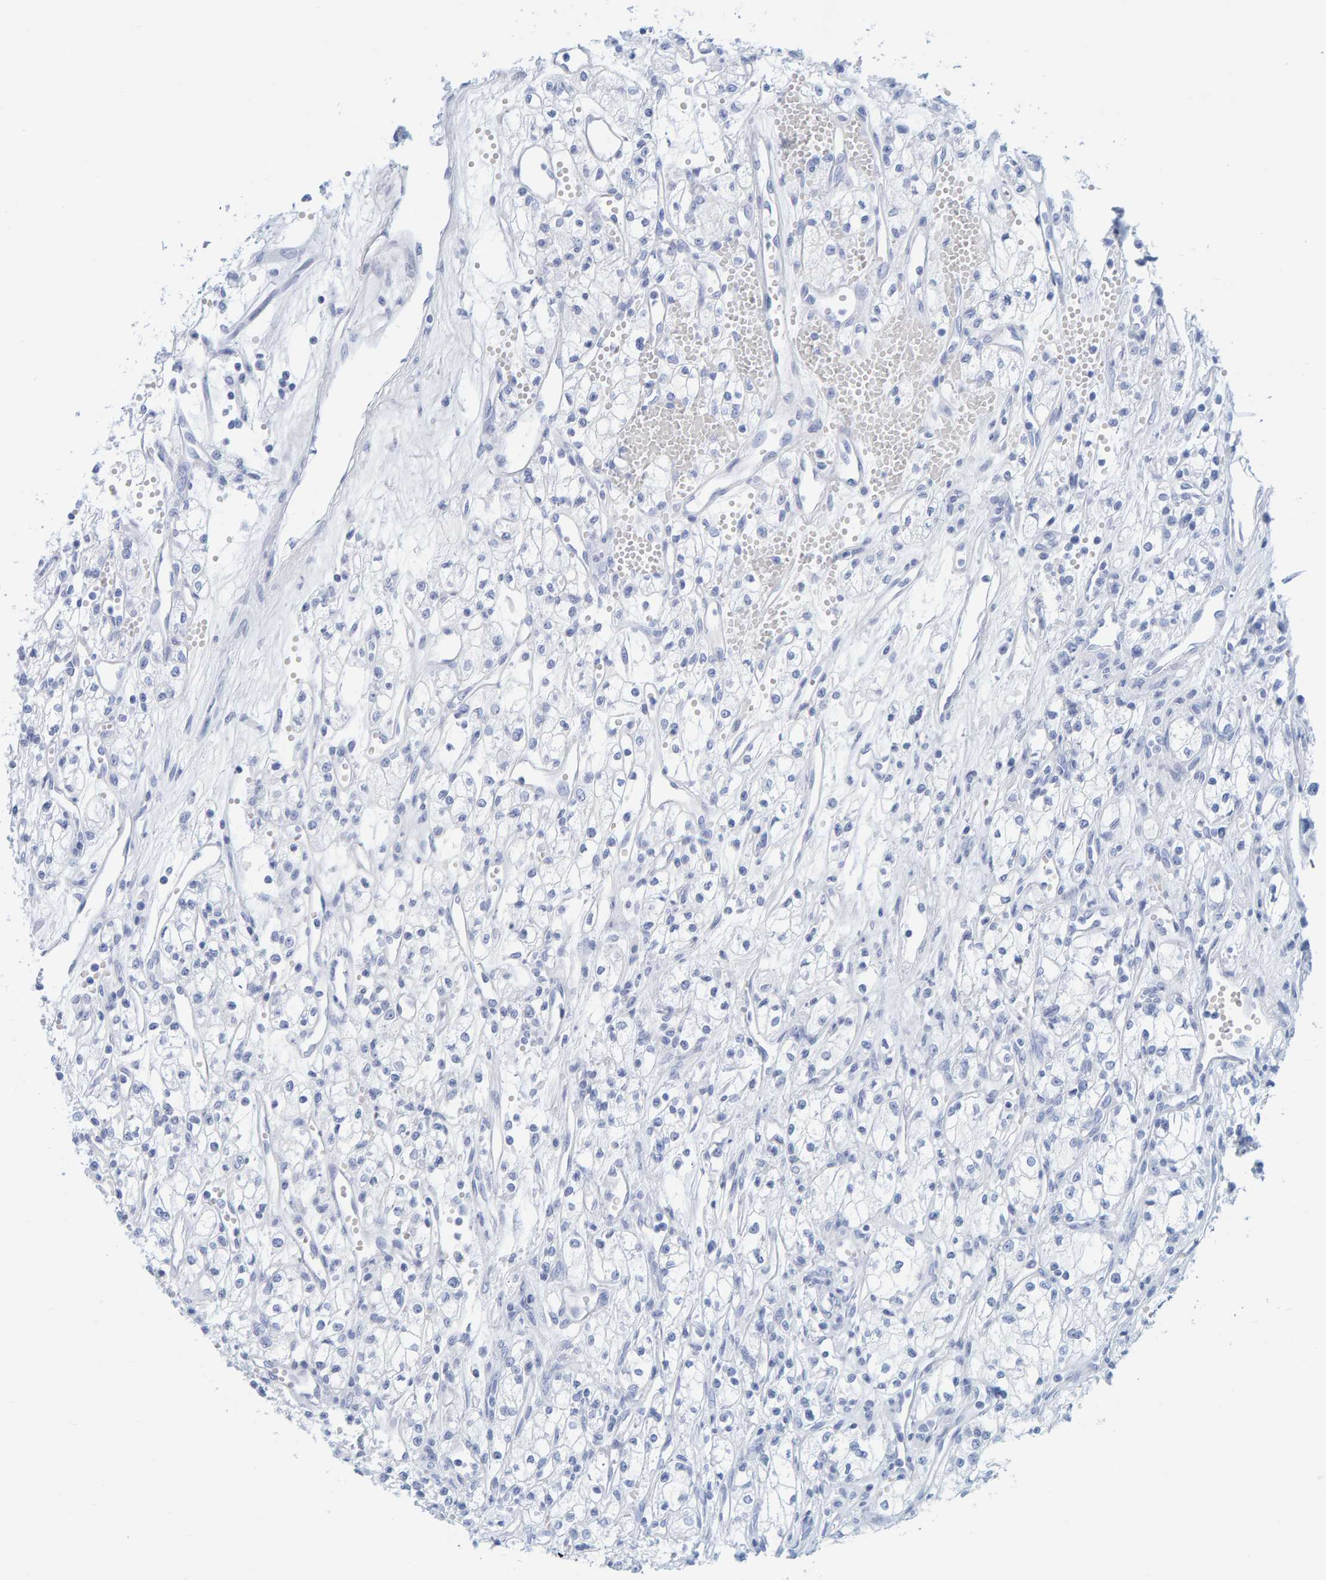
{"staining": {"intensity": "negative", "quantity": "none", "location": "none"}, "tissue": "renal cancer", "cell_type": "Tumor cells", "image_type": "cancer", "snomed": [{"axis": "morphology", "description": "Adenocarcinoma, NOS"}, {"axis": "topography", "description": "Kidney"}], "caption": "There is no significant staining in tumor cells of adenocarcinoma (renal). (DAB (3,3'-diaminobenzidine) IHC, high magnification).", "gene": "SFTPC", "patient": {"sex": "male", "age": 59}}